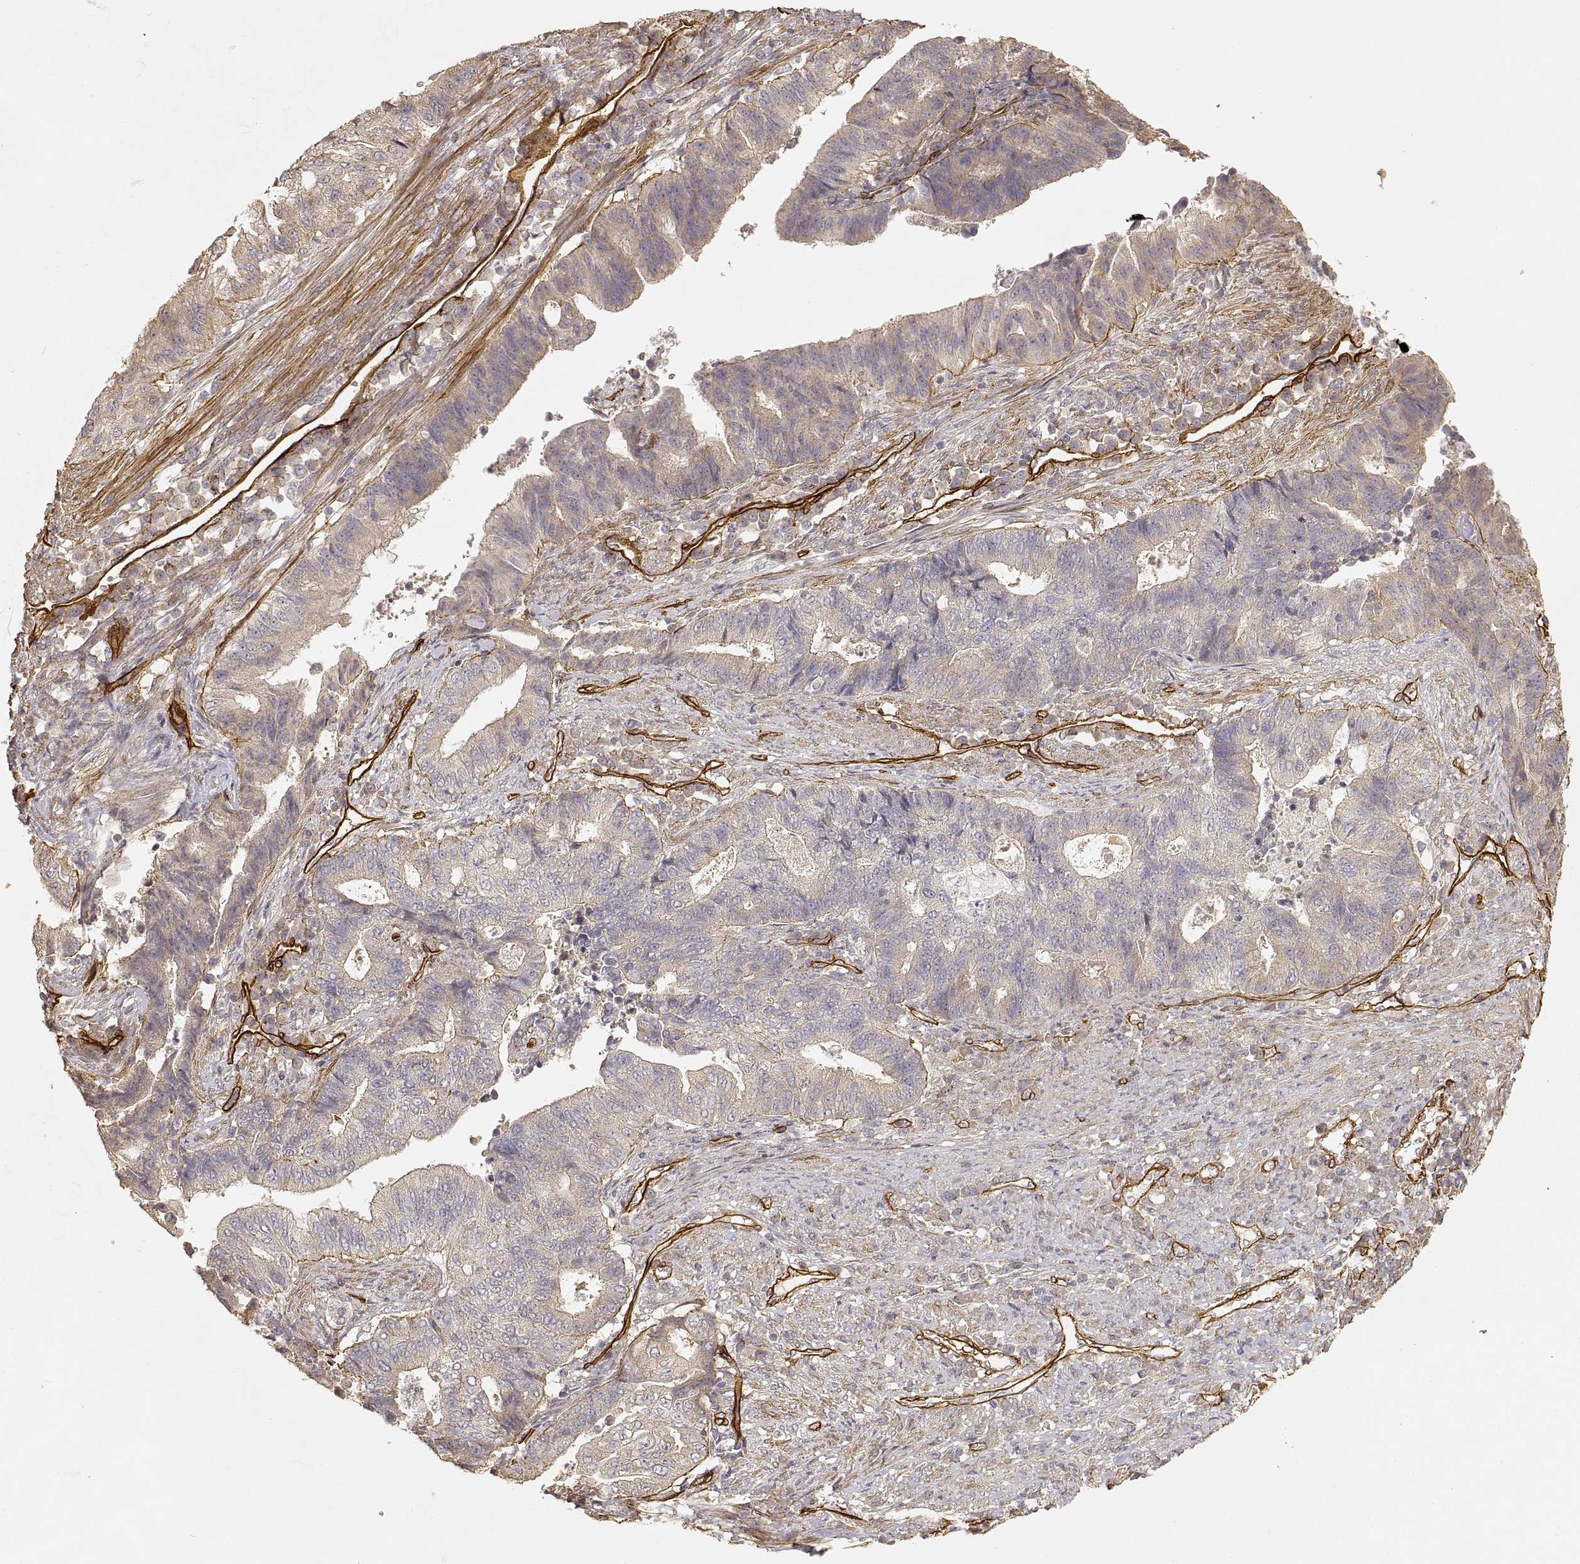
{"staining": {"intensity": "negative", "quantity": "none", "location": "none"}, "tissue": "endometrial cancer", "cell_type": "Tumor cells", "image_type": "cancer", "snomed": [{"axis": "morphology", "description": "Adenocarcinoma, NOS"}, {"axis": "topography", "description": "Uterus"}, {"axis": "topography", "description": "Endometrium"}], "caption": "A histopathology image of endometrial adenocarcinoma stained for a protein demonstrates no brown staining in tumor cells.", "gene": "LAMA4", "patient": {"sex": "female", "age": 54}}